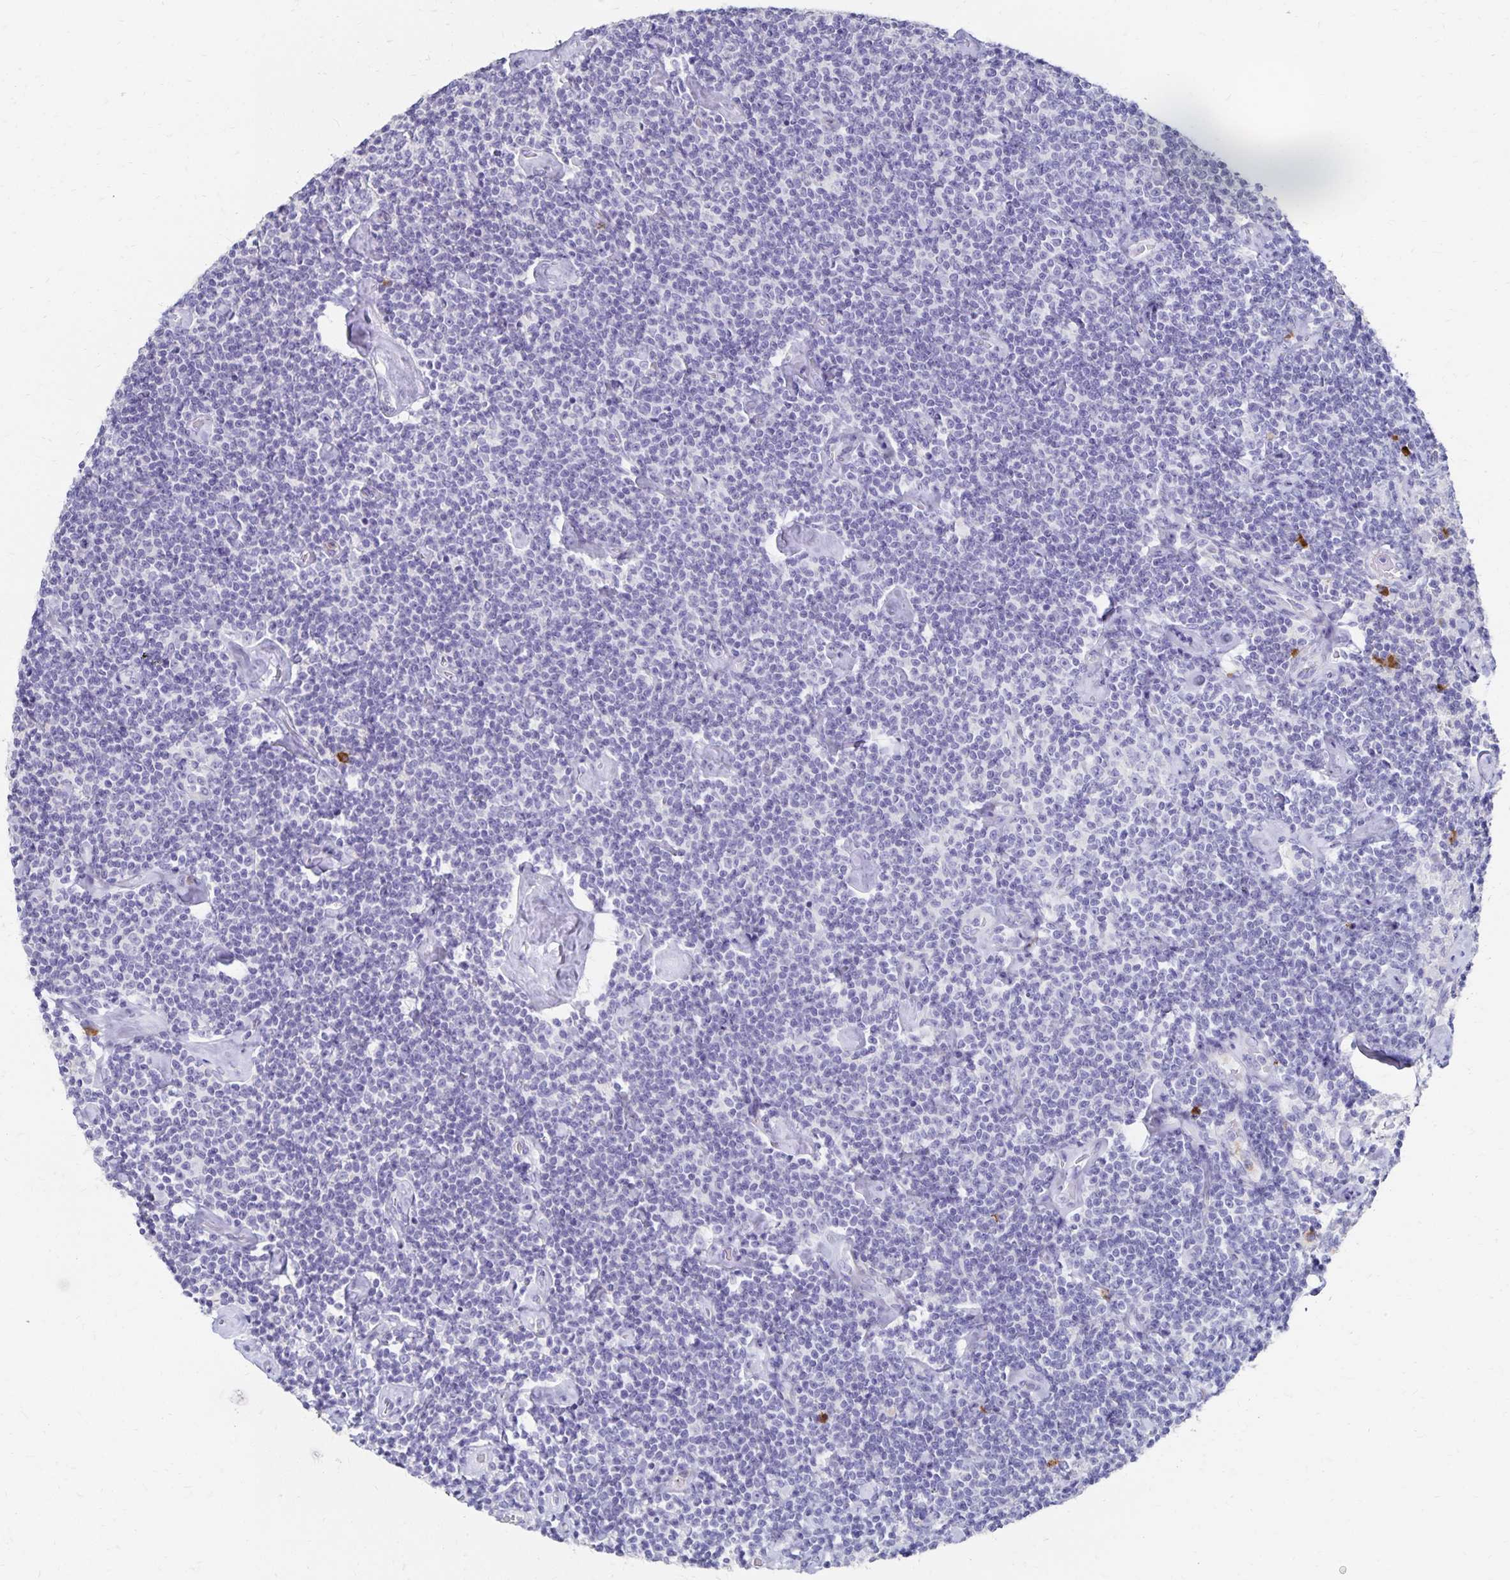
{"staining": {"intensity": "negative", "quantity": "none", "location": "none"}, "tissue": "lymphoma", "cell_type": "Tumor cells", "image_type": "cancer", "snomed": [{"axis": "morphology", "description": "Malignant lymphoma, non-Hodgkin's type, Low grade"}, {"axis": "topography", "description": "Lymph node"}], "caption": "Immunohistochemistry (IHC) of low-grade malignant lymphoma, non-Hodgkin's type exhibits no staining in tumor cells.", "gene": "DYNLT4", "patient": {"sex": "male", "age": 81}}